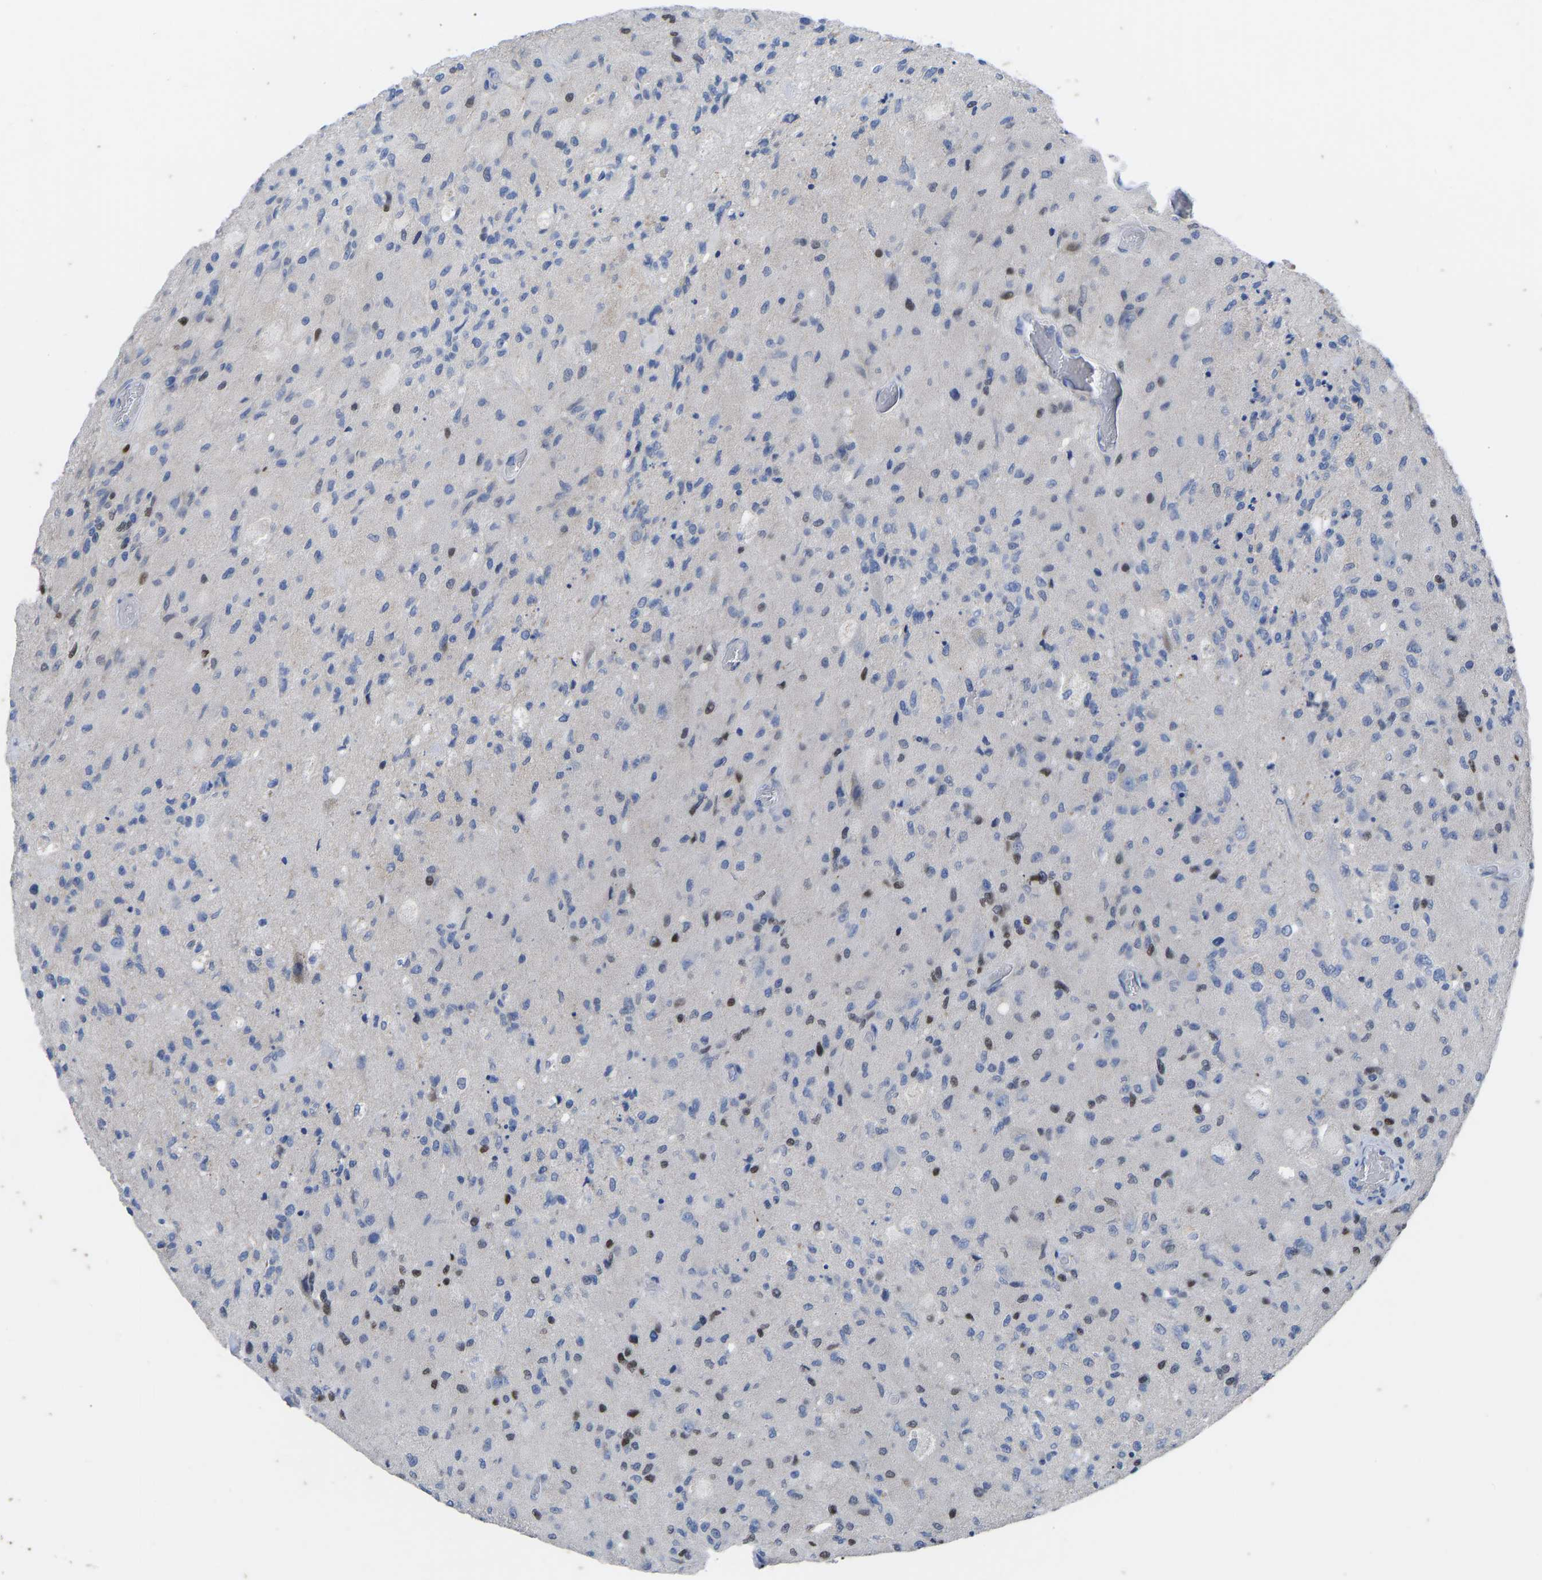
{"staining": {"intensity": "strong", "quantity": "25%-75%", "location": "nuclear"}, "tissue": "glioma", "cell_type": "Tumor cells", "image_type": "cancer", "snomed": [{"axis": "morphology", "description": "Normal tissue, NOS"}, {"axis": "morphology", "description": "Glioma, malignant, High grade"}, {"axis": "topography", "description": "Cerebral cortex"}], "caption": "Immunohistochemistry (IHC) staining of glioma, which demonstrates high levels of strong nuclear positivity in approximately 25%-75% of tumor cells indicating strong nuclear protein expression. The staining was performed using DAB (brown) for protein detection and nuclei were counterstained in hematoxylin (blue).", "gene": "OLIG2", "patient": {"sex": "male", "age": 77}}